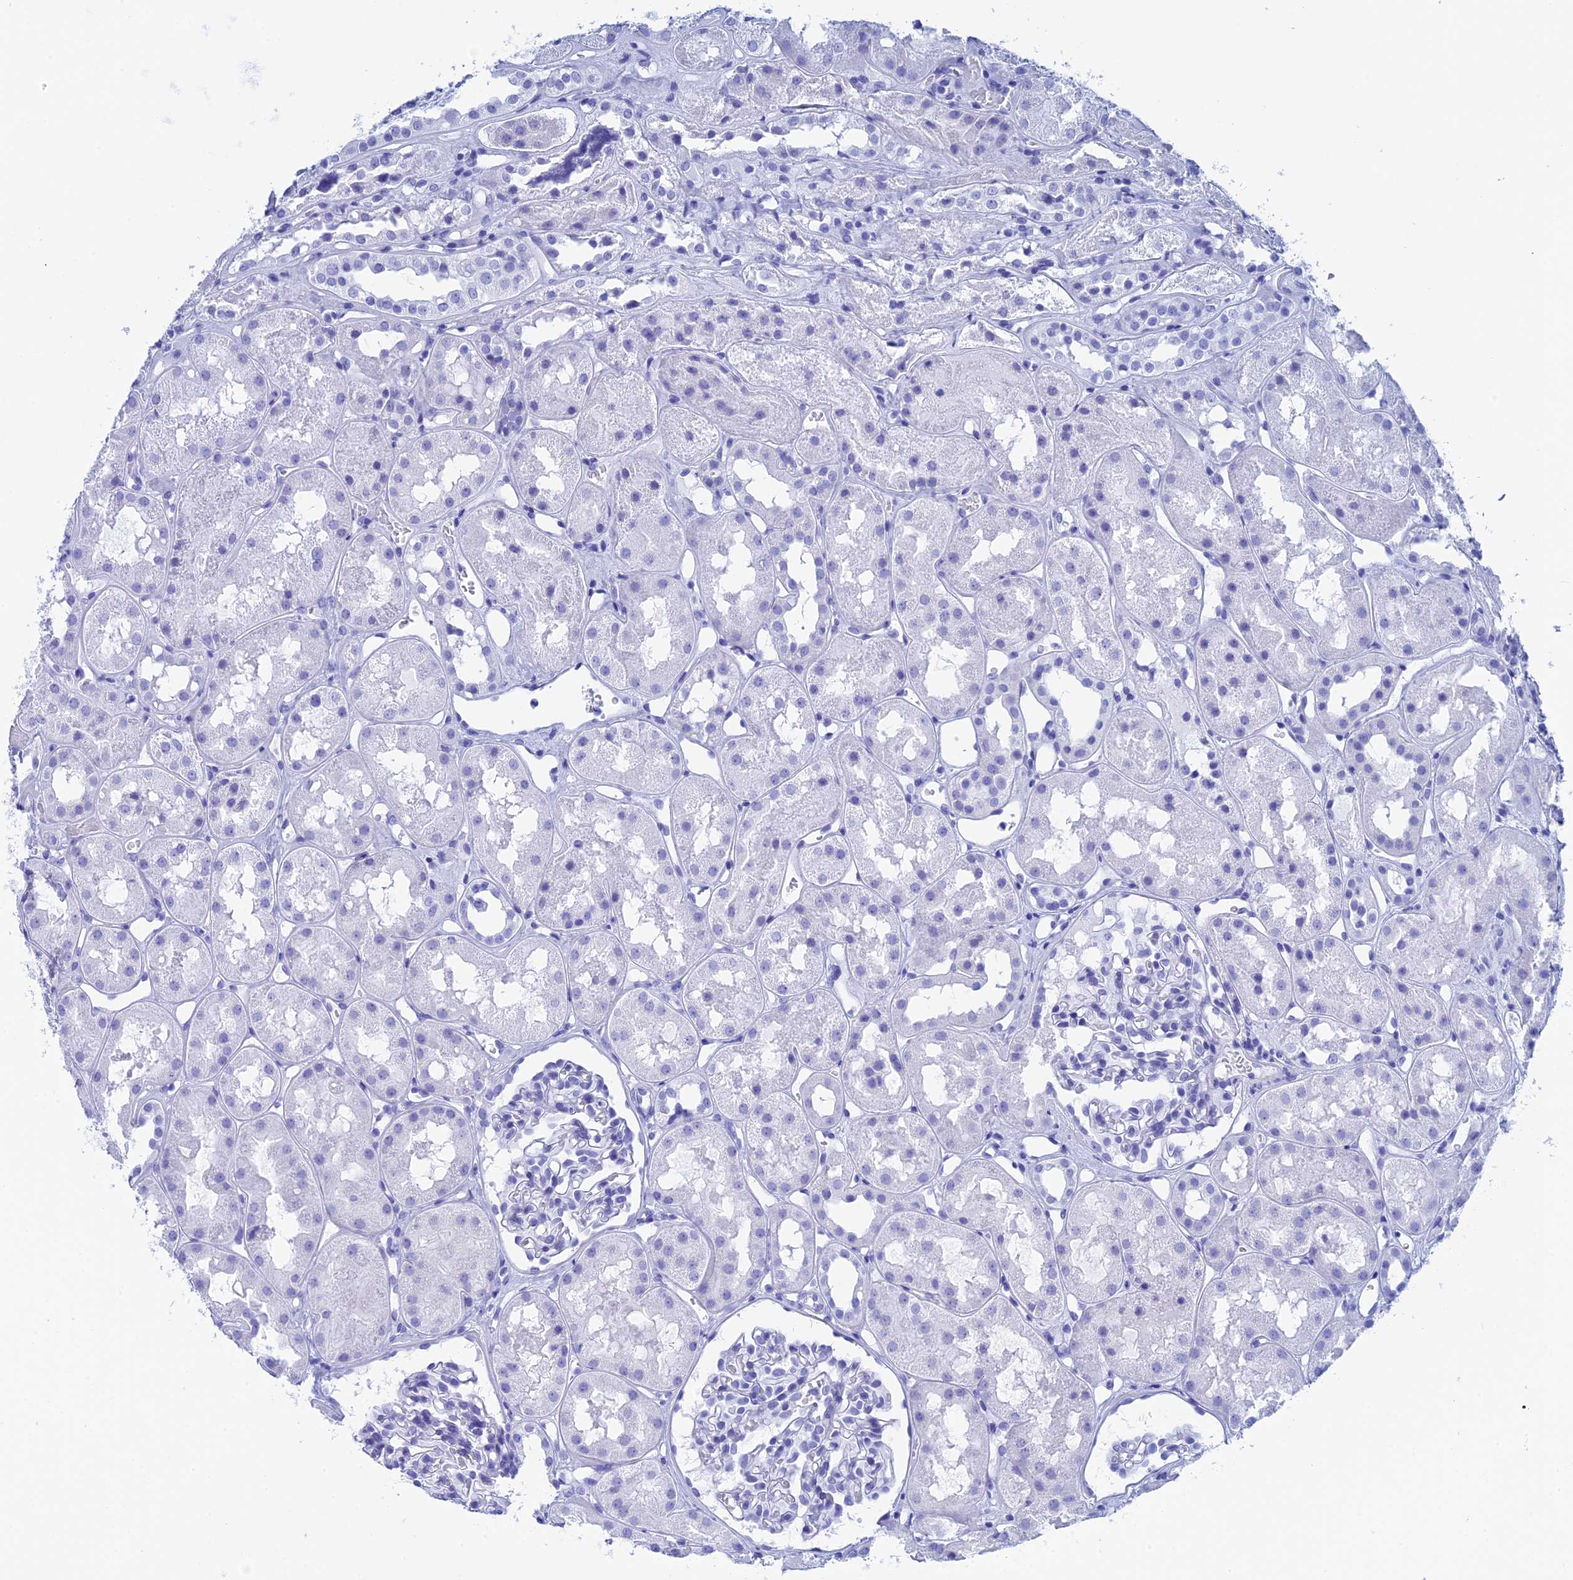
{"staining": {"intensity": "negative", "quantity": "none", "location": "none"}, "tissue": "kidney", "cell_type": "Cells in glomeruli", "image_type": "normal", "snomed": [{"axis": "morphology", "description": "Normal tissue, NOS"}, {"axis": "topography", "description": "Kidney"}], "caption": "A micrograph of kidney stained for a protein exhibits no brown staining in cells in glomeruli.", "gene": "TEX101", "patient": {"sex": "male", "age": 16}}